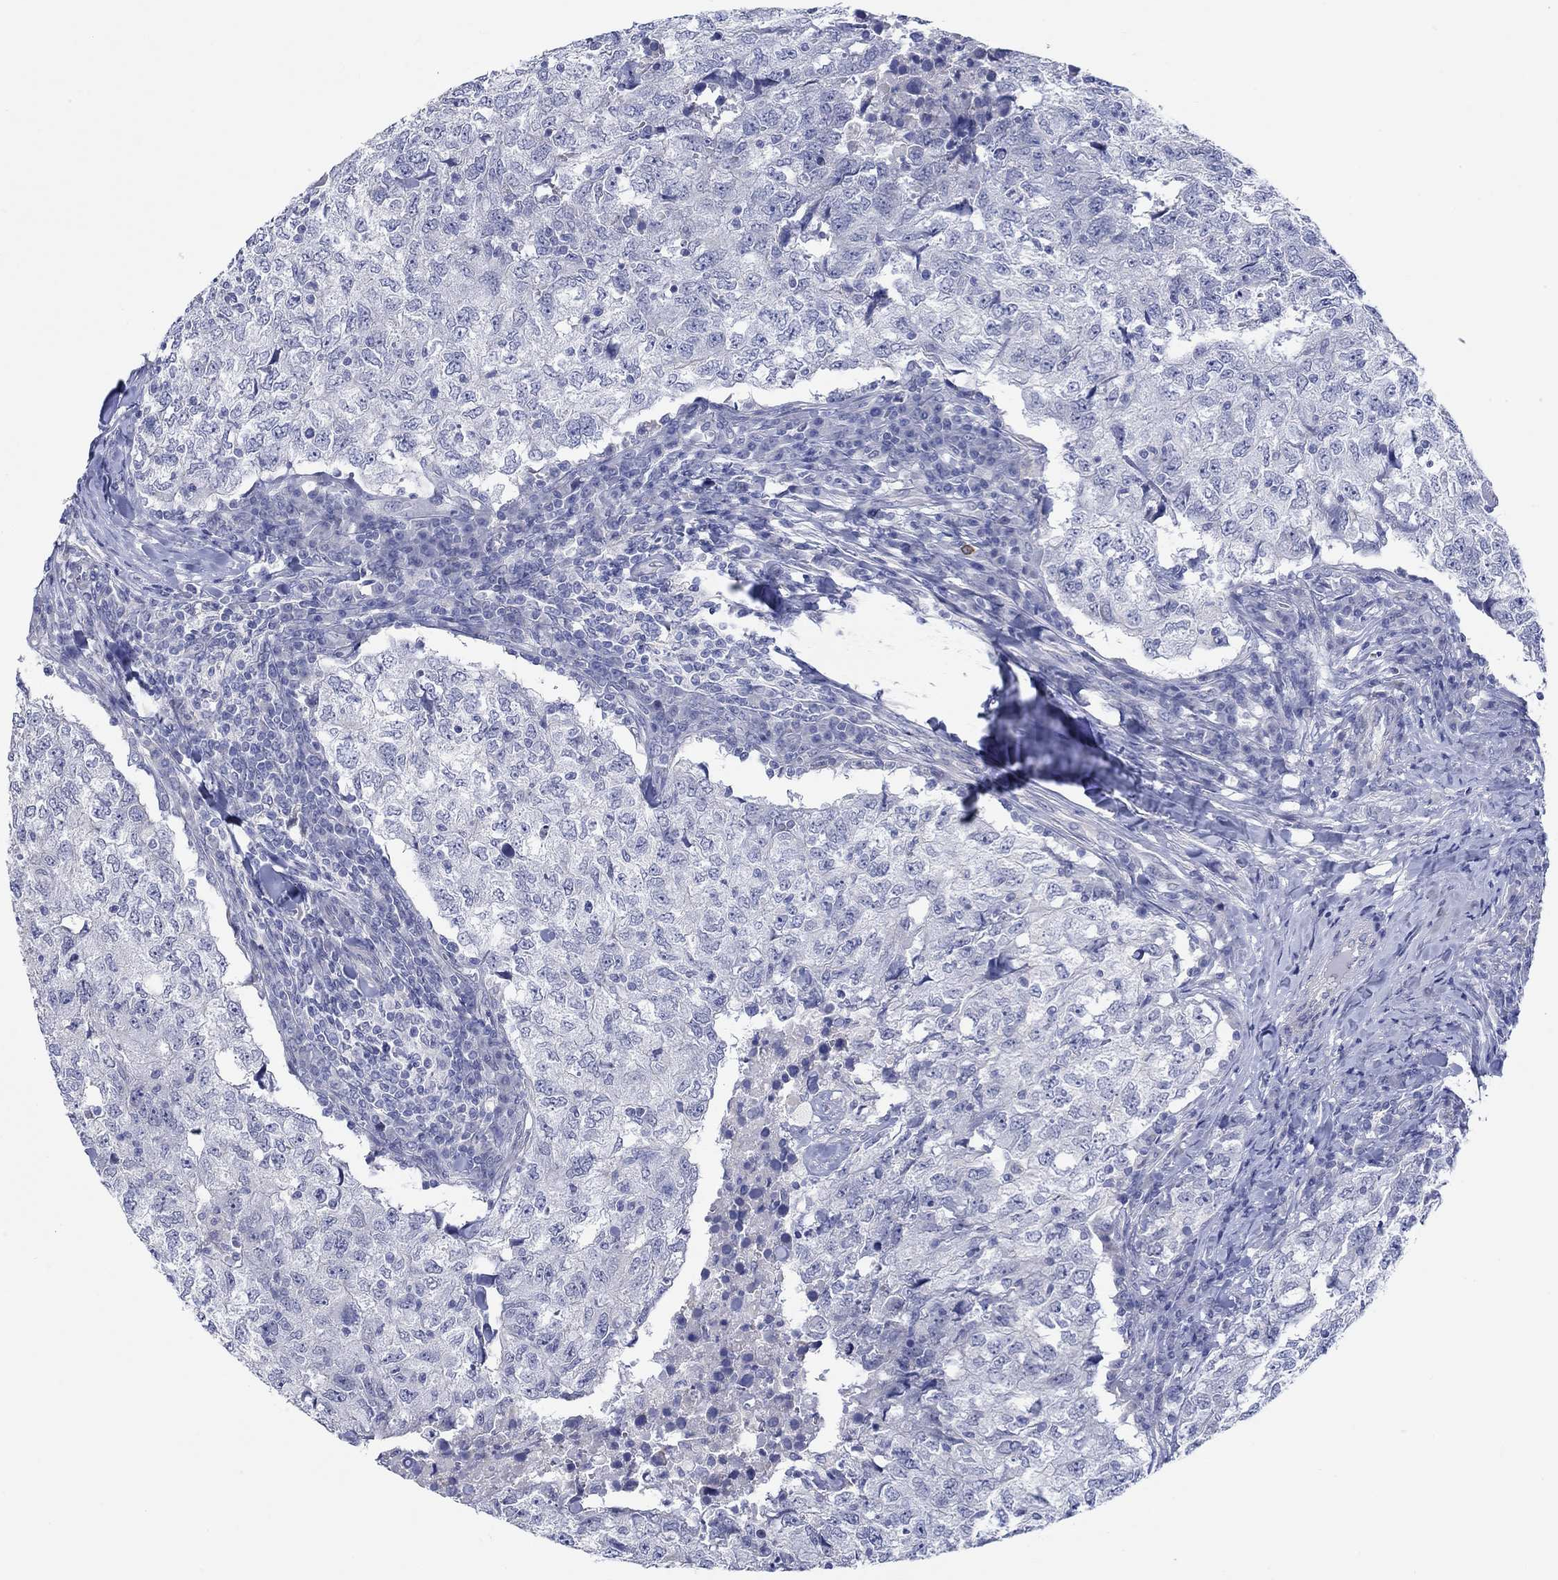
{"staining": {"intensity": "negative", "quantity": "none", "location": "none"}, "tissue": "breast cancer", "cell_type": "Tumor cells", "image_type": "cancer", "snomed": [{"axis": "morphology", "description": "Duct carcinoma"}, {"axis": "topography", "description": "Breast"}], "caption": "Immunohistochemistry (IHC) micrograph of human breast cancer (infiltrating ductal carcinoma) stained for a protein (brown), which demonstrates no staining in tumor cells. (Brightfield microscopy of DAB immunohistochemistry (IHC) at high magnification).", "gene": "KRT222", "patient": {"sex": "female", "age": 30}}